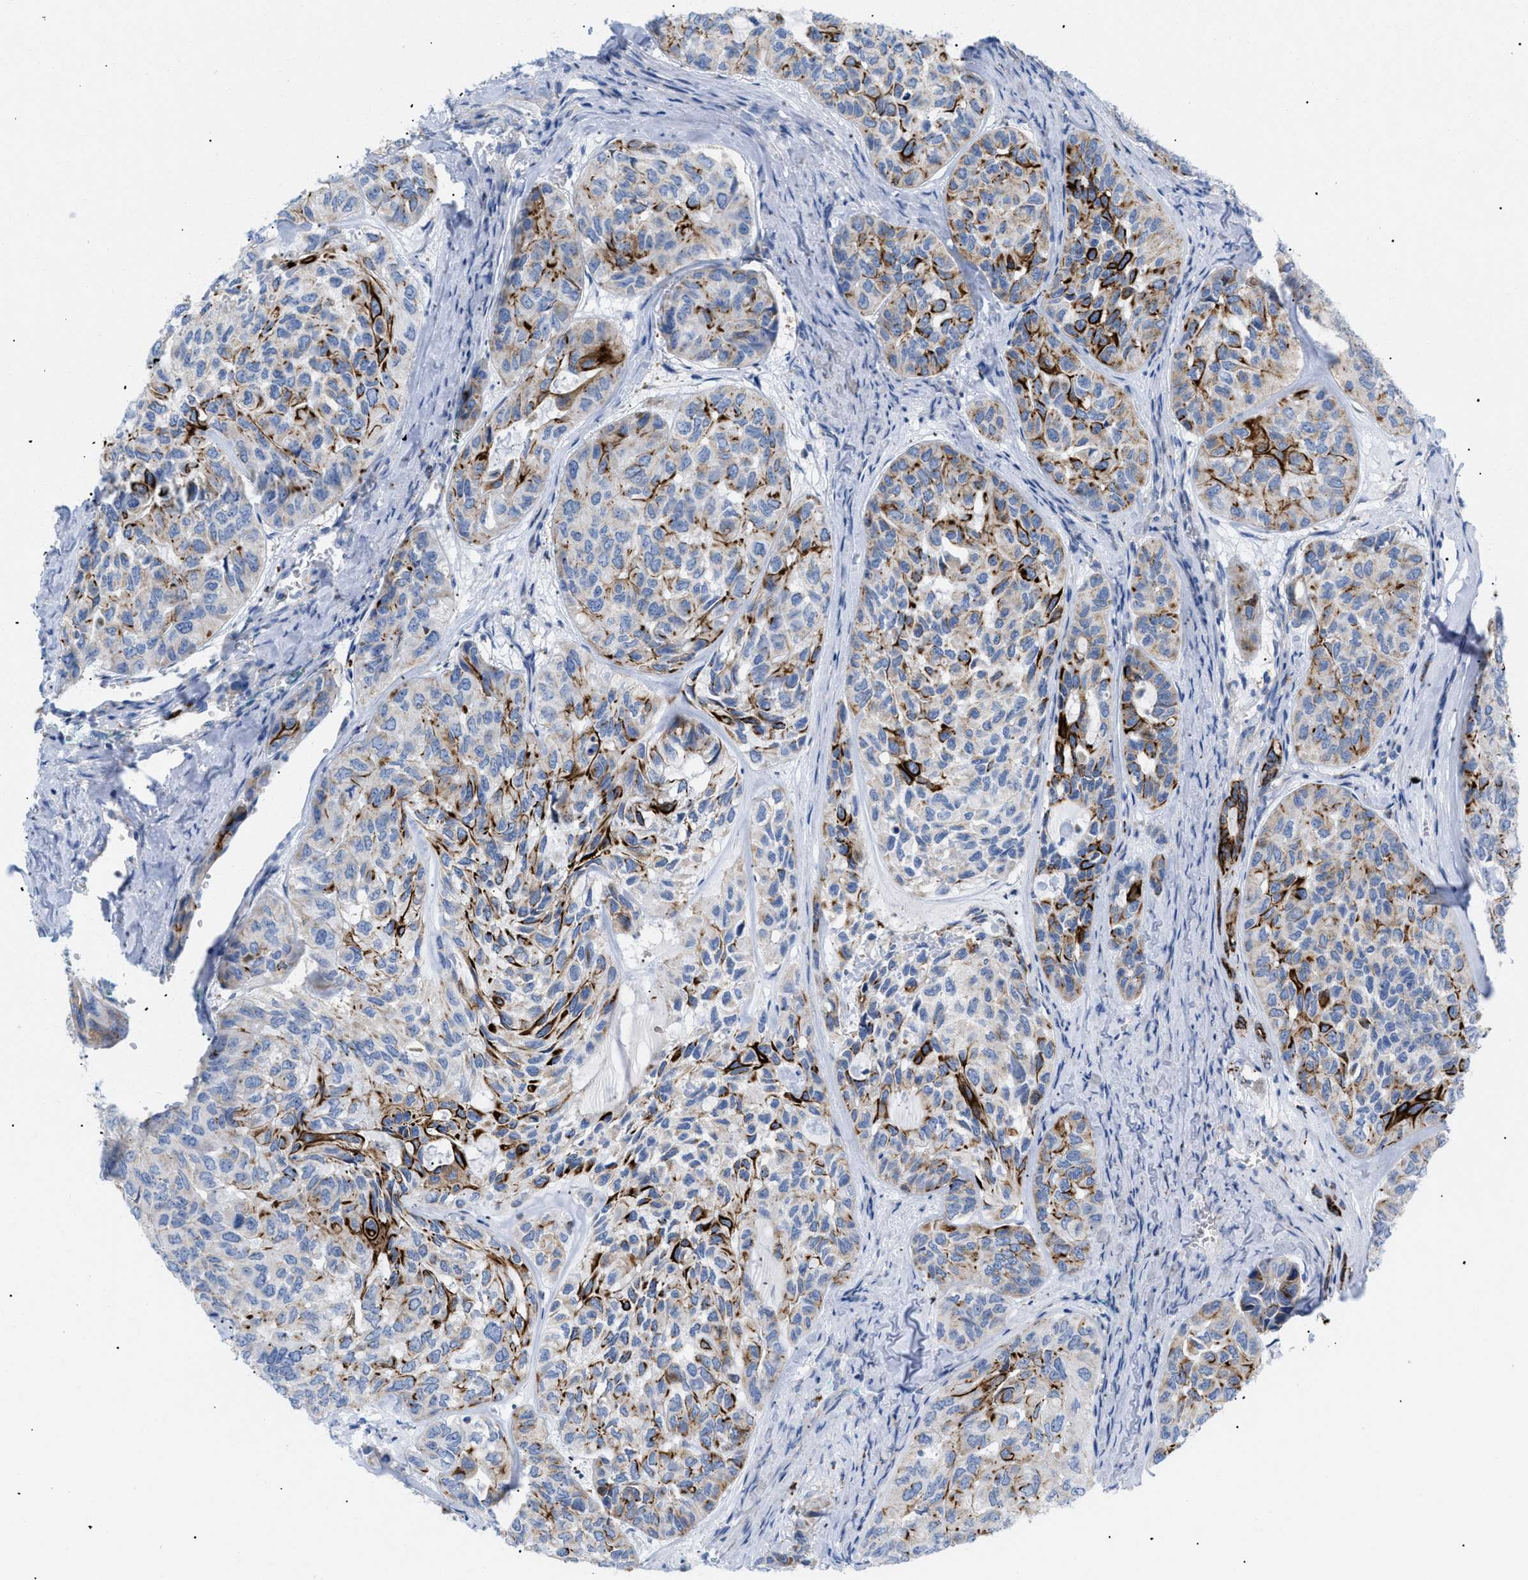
{"staining": {"intensity": "strong", "quantity": "25%-75%", "location": "cytoplasmic/membranous"}, "tissue": "head and neck cancer", "cell_type": "Tumor cells", "image_type": "cancer", "snomed": [{"axis": "morphology", "description": "Adenocarcinoma, NOS"}, {"axis": "topography", "description": "Salivary gland, NOS"}, {"axis": "topography", "description": "Head-Neck"}], "caption": "Adenocarcinoma (head and neck) was stained to show a protein in brown. There is high levels of strong cytoplasmic/membranous positivity in approximately 25%-75% of tumor cells.", "gene": "DRAM2", "patient": {"sex": "female", "age": 76}}